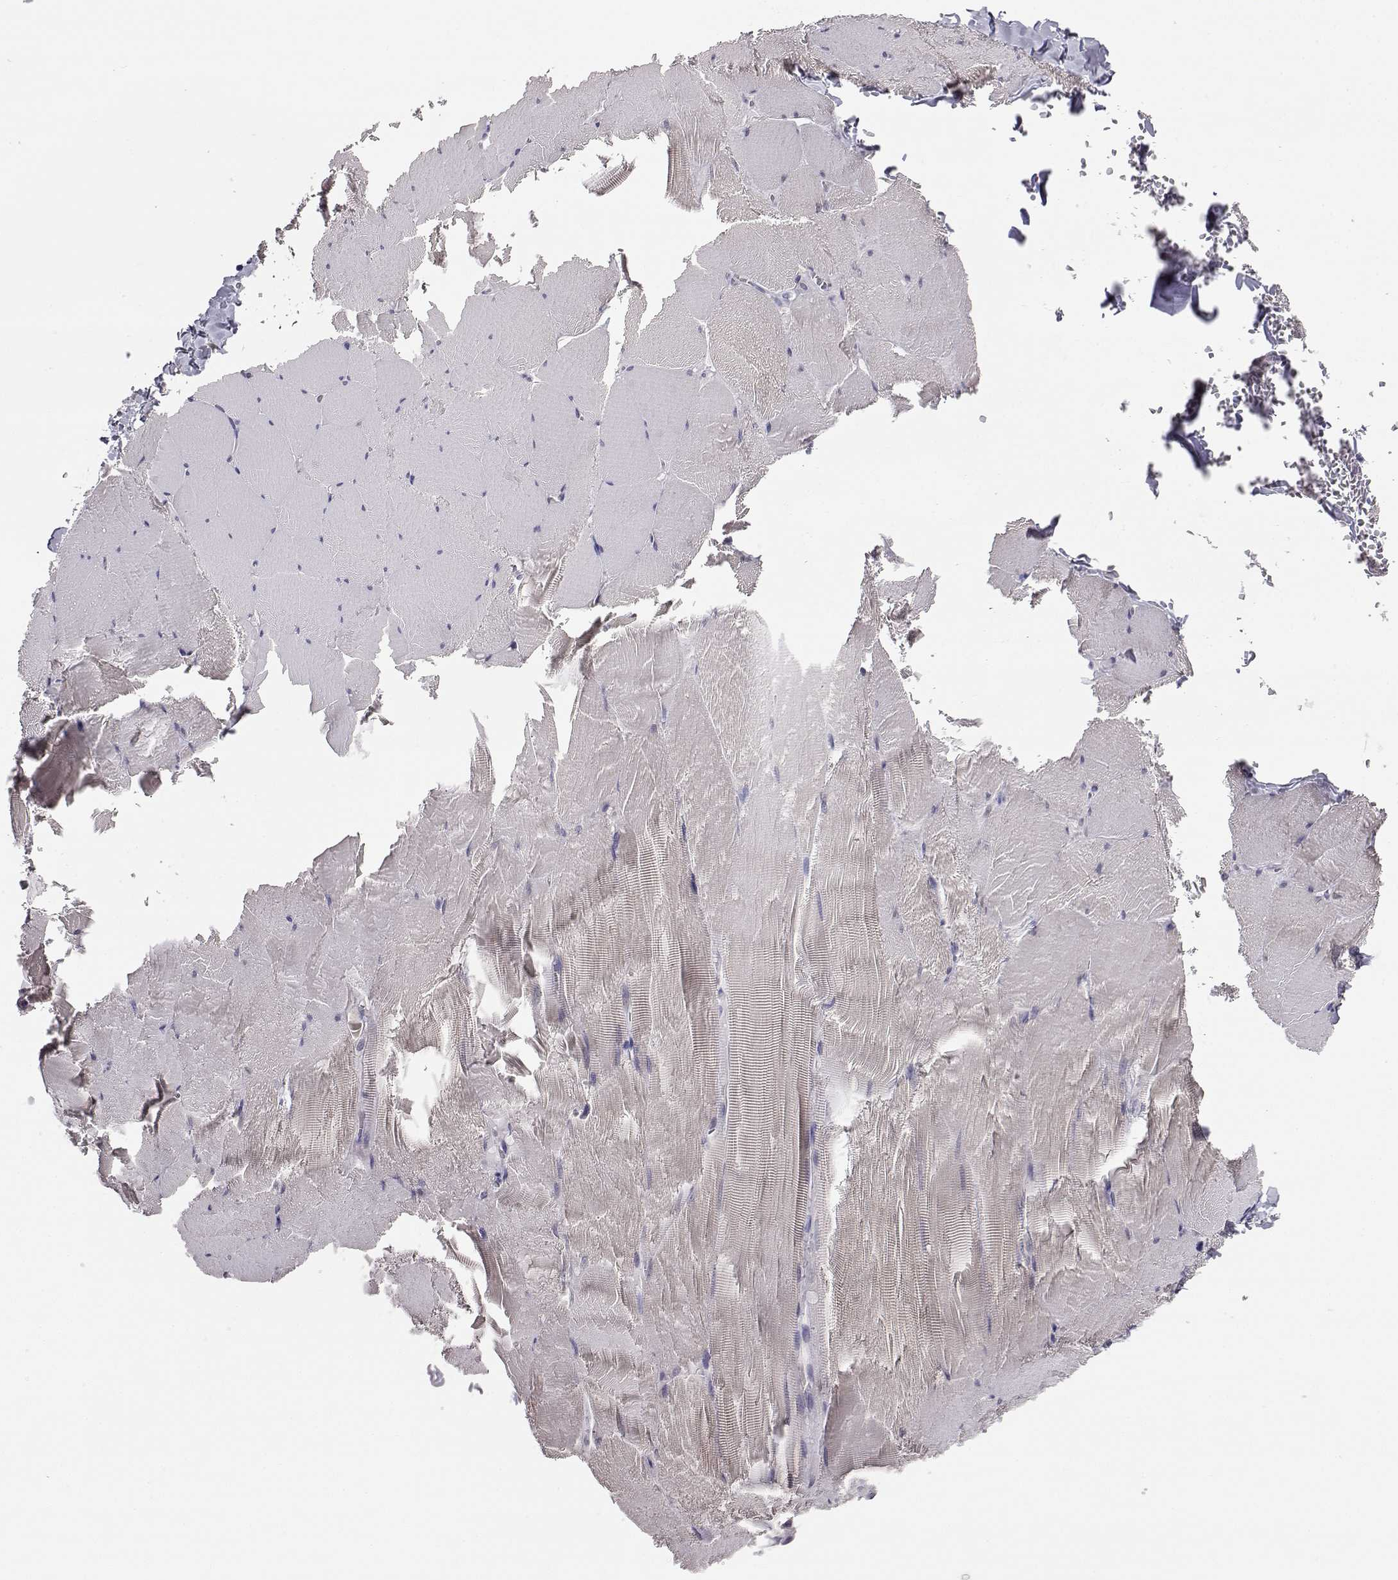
{"staining": {"intensity": "negative", "quantity": "none", "location": "none"}, "tissue": "skeletal muscle", "cell_type": "Myocytes", "image_type": "normal", "snomed": [{"axis": "morphology", "description": "Normal tissue, NOS"}, {"axis": "morphology", "description": "Malignant melanoma, Metastatic site"}, {"axis": "topography", "description": "Skeletal muscle"}], "caption": "A photomicrograph of human skeletal muscle is negative for staining in myocytes. (DAB IHC, high magnification).", "gene": "AKR1B1", "patient": {"sex": "male", "age": 50}}